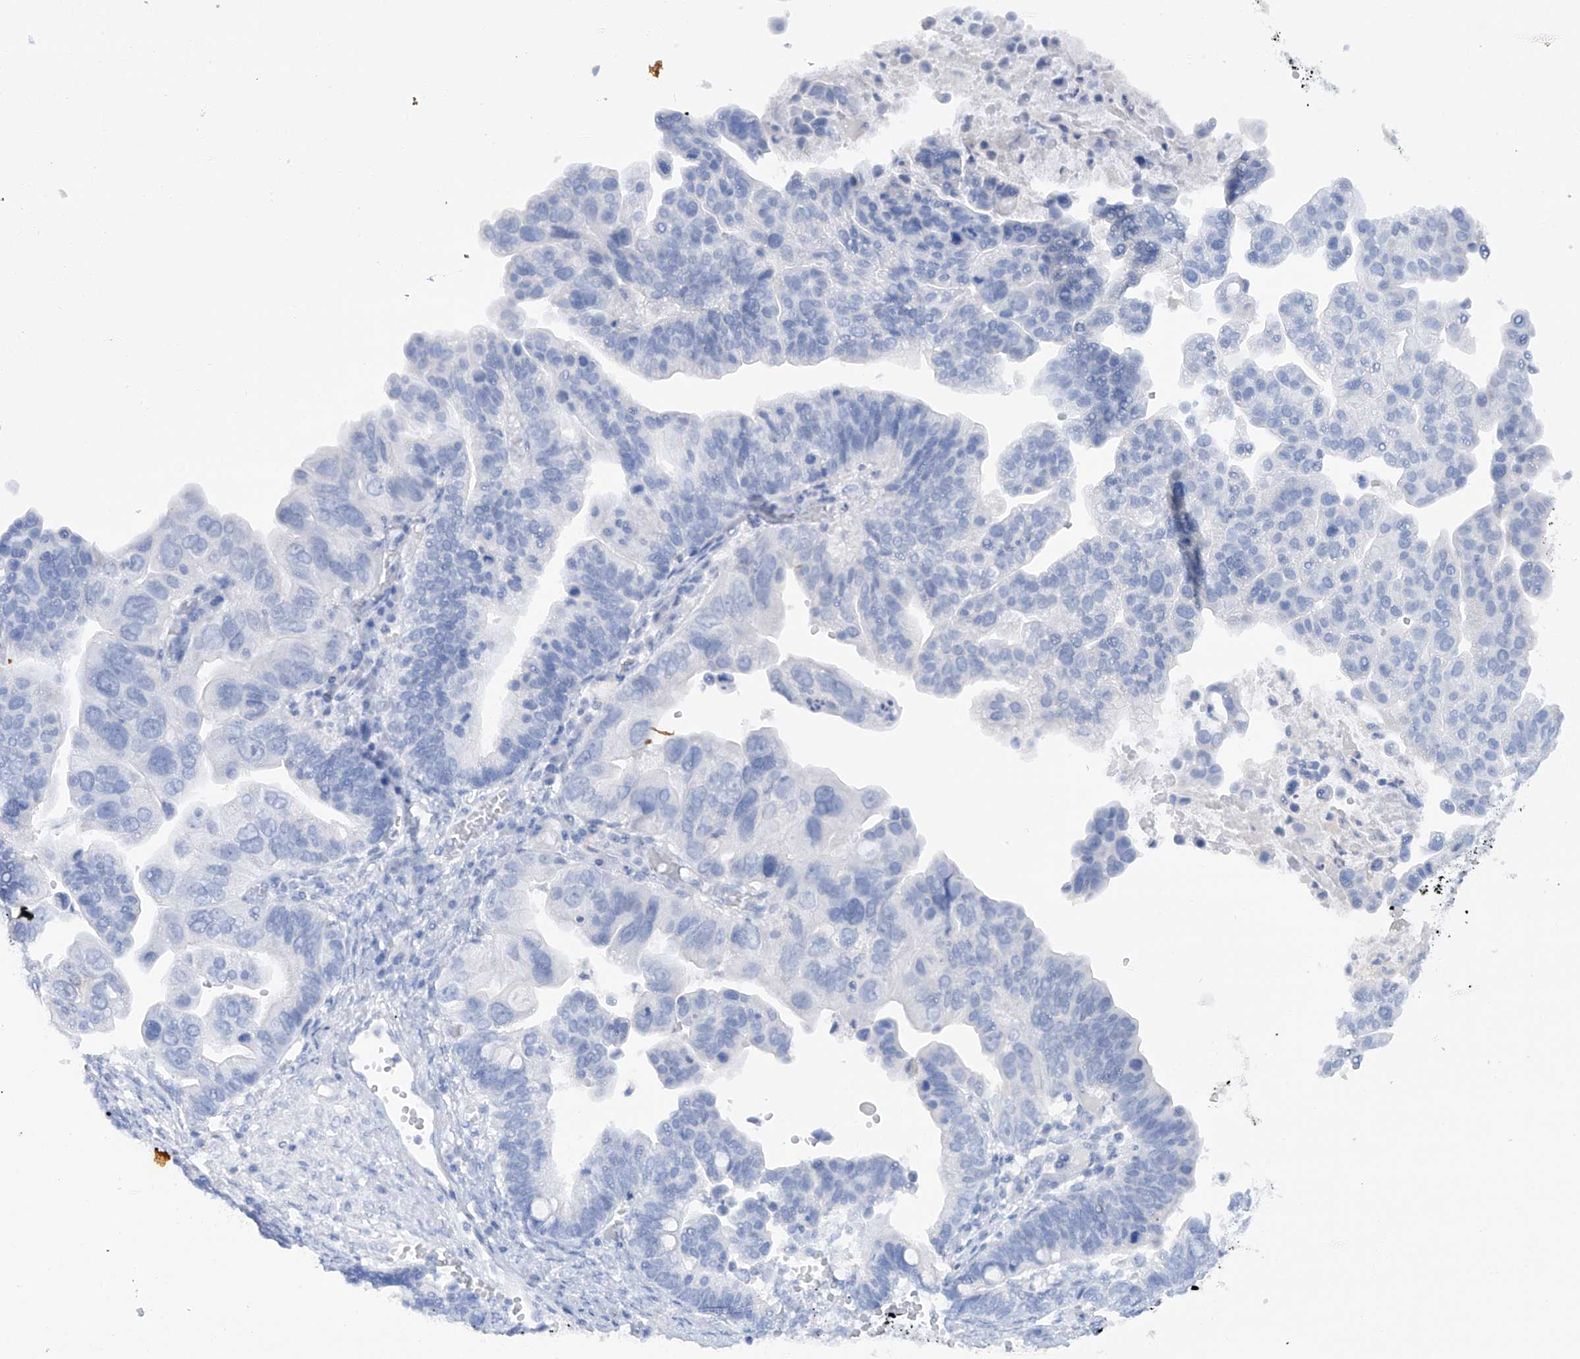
{"staining": {"intensity": "negative", "quantity": "none", "location": "none"}, "tissue": "ovarian cancer", "cell_type": "Tumor cells", "image_type": "cancer", "snomed": [{"axis": "morphology", "description": "Cystadenocarcinoma, serous, NOS"}, {"axis": "topography", "description": "Ovary"}], "caption": "This micrograph is of ovarian cancer (serous cystadenocarcinoma) stained with immunohistochemistry (IHC) to label a protein in brown with the nuclei are counter-stained blue. There is no staining in tumor cells. (Stains: DAB (3,3'-diaminobenzidine) immunohistochemistry (IHC) with hematoxylin counter stain, Microscopy: brightfield microscopy at high magnification).", "gene": "HAS3", "patient": {"sex": "female", "age": 56}}